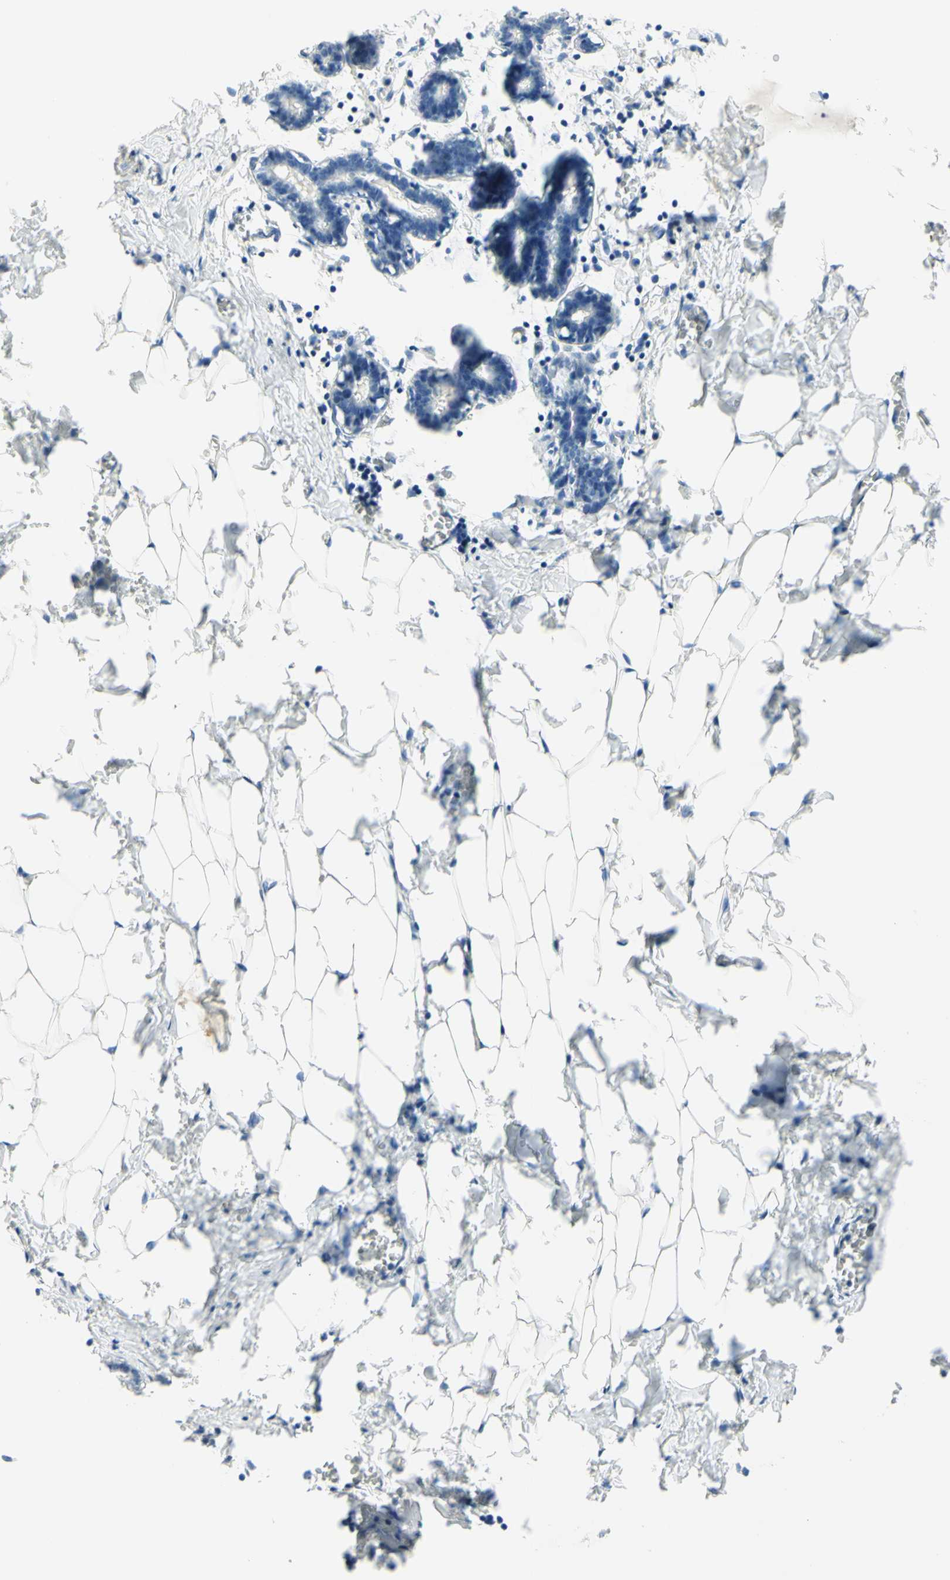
{"staining": {"intensity": "negative", "quantity": "none", "location": "none"}, "tissue": "breast", "cell_type": "Adipocytes", "image_type": "normal", "snomed": [{"axis": "morphology", "description": "Normal tissue, NOS"}, {"axis": "topography", "description": "Breast"}], "caption": "Immunohistochemical staining of unremarkable human breast displays no significant positivity in adipocytes. (Brightfield microscopy of DAB immunohistochemistry (IHC) at high magnification).", "gene": "GCNT3", "patient": {"sex": "female", "age": 27}}